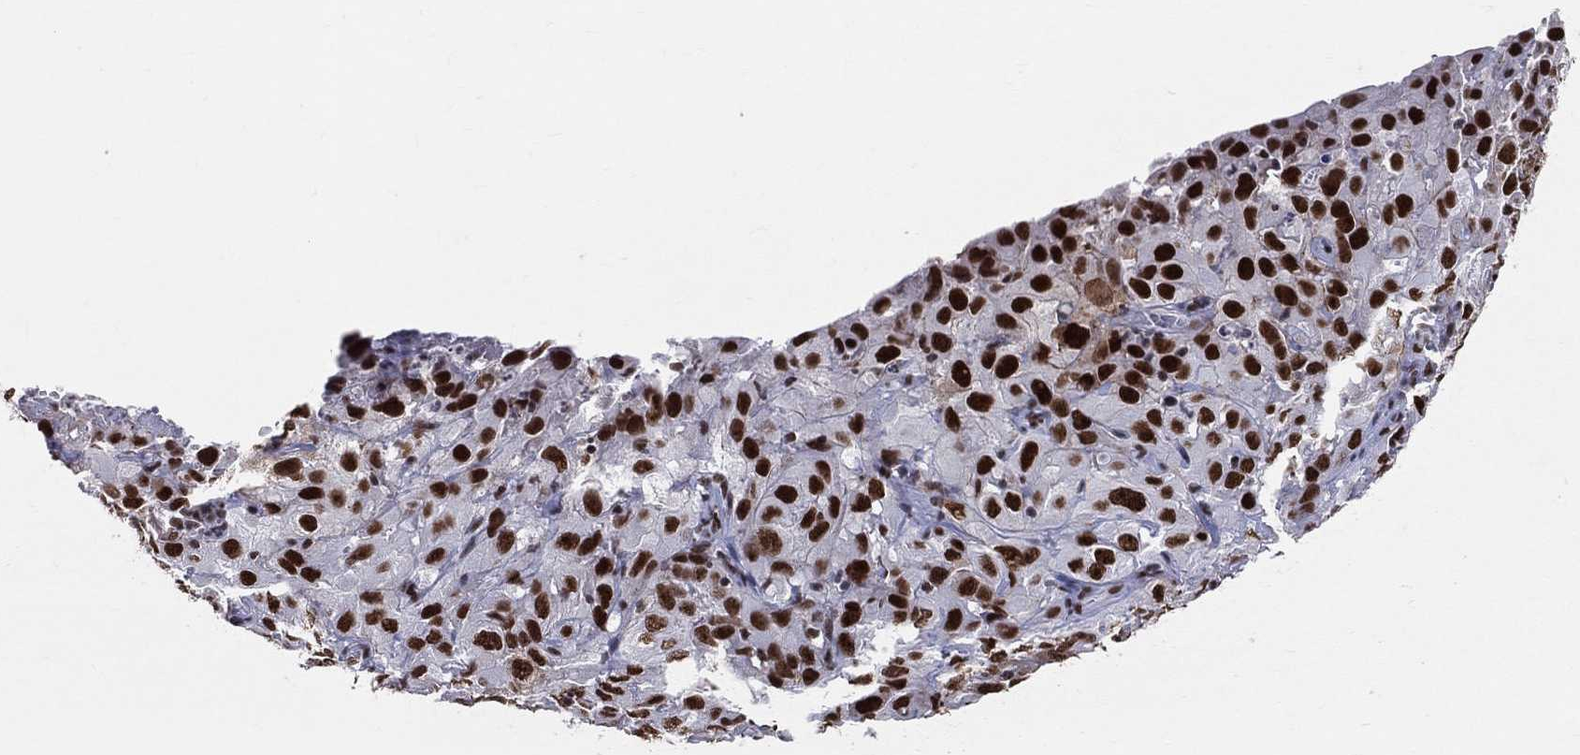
{"staining": {"intensity": "strong", "quantity": ">75%", "location": "nuclear"}, "tissue": "cervical cancer", "cell_type": "Tumor cells", "image_type": "cancer", "snomed": [{"axis": "morphology", "description": "Squamous cell carcinoma, NOS"}, {"axis": "topography", "description": "Cervix"}], "caption": "Squamous cell carcinoma (cervical) stained with a protein marker shows strong staining in tumor cells.", "gene": "CDK7", "patient": {"sex": "female", "age": 32}}